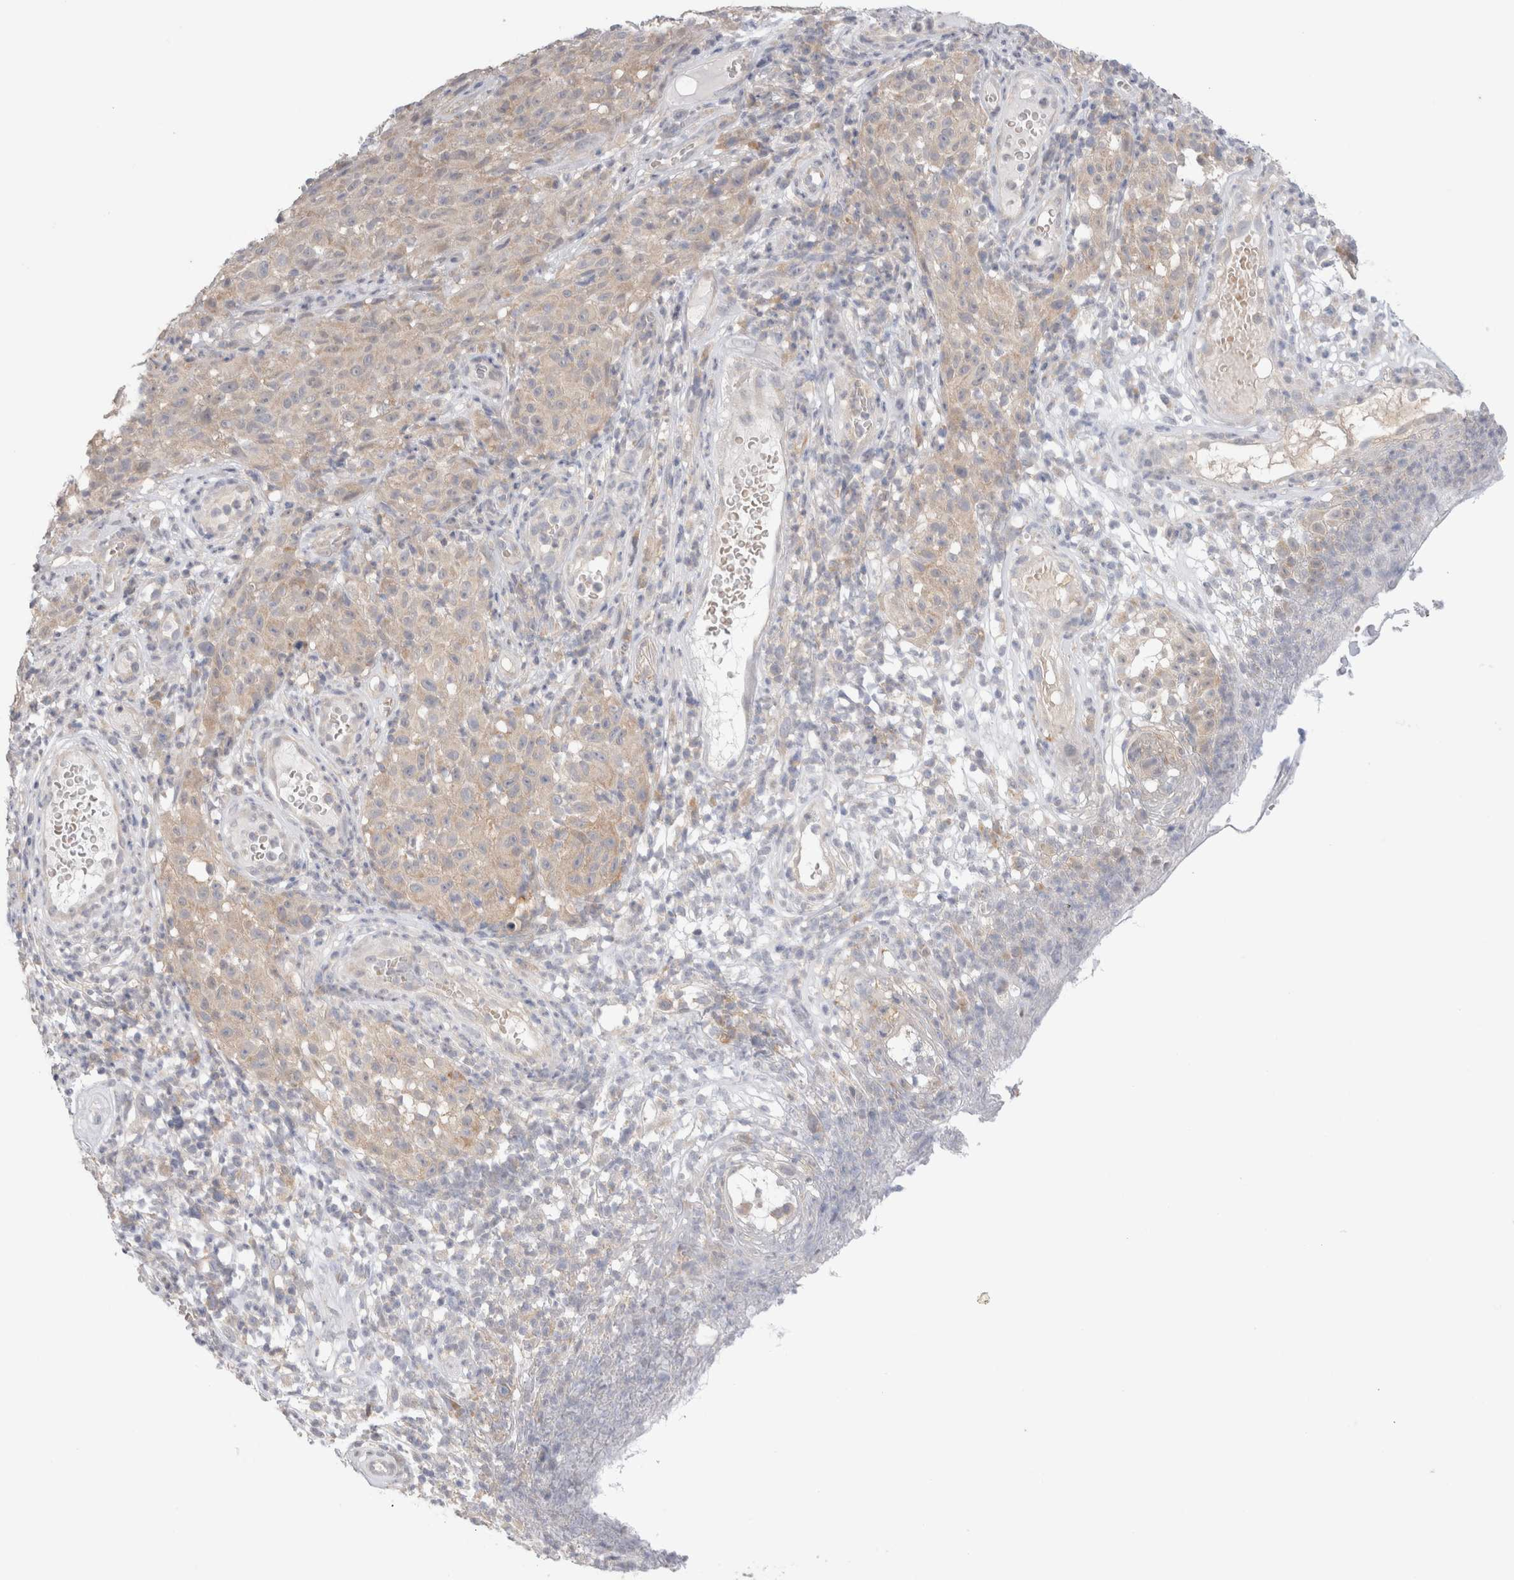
{"staining": {"intensity": "weak", "quantity": "<25%", "location": "cytoplasmic/membranous"}, "tissue": "melanoma", "cell_type": "Tumor cells", "image_type": "cancer", "snomed": [{"axis": "morphology", "description": "Malignant melanoma, NOS"}, {"axis": "topography", "description": "Skin"}], "caption": "Malignant melanoma was stained to show a protein in brown. There is no significant positivity in tumor cells. The staining was performed using DAB to visualize the protein expression in brown, while the nuclei were stained in blue with hematoxylin (Magnification: 20x).", "gene": "NDOR1", "patient": {"sex": "female", "age": 82}}